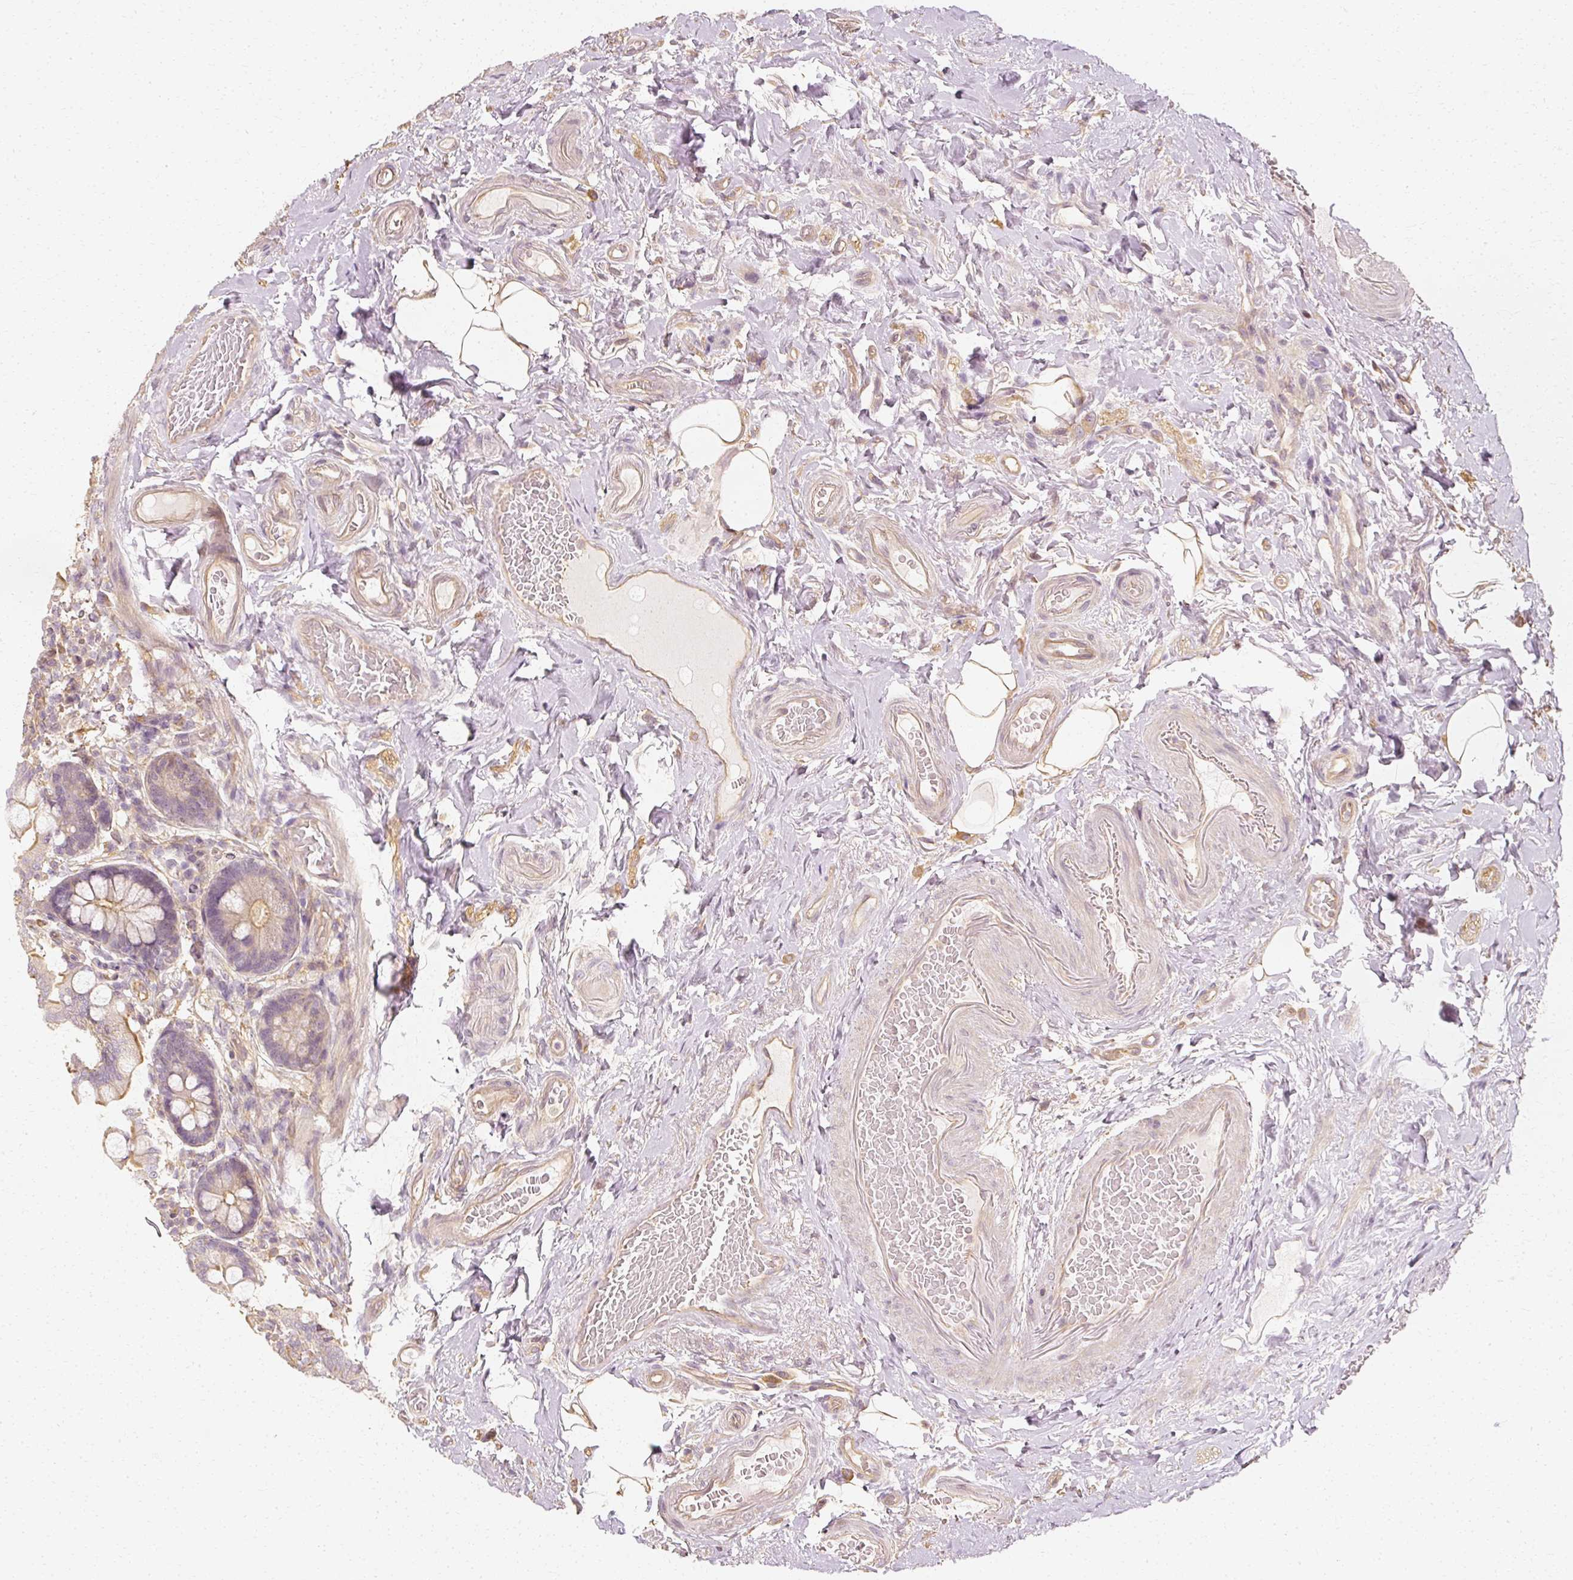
{"staining": {"intensity": "moderate", "quantity": "25%-75%", "location": "cytoplasmic/membranous"}, "tissue": "small intestine", "cell_type": "Glandular cells", "image_type": "normal", "snomed": [{"axis": "morphology", "description": "Normal tissue, NOS"}, {"axis": "topography", "description": "Small intestine"}], "caption": "Immunohistochemistry (IHC) (DAB) staining of benign small intestine displays moderate cytoplasmic/membranous protein staining in approximately 25%-75% of glandular cells.", "gene": "GNAQ", "patient": {"sex": "female", "age": 64}}